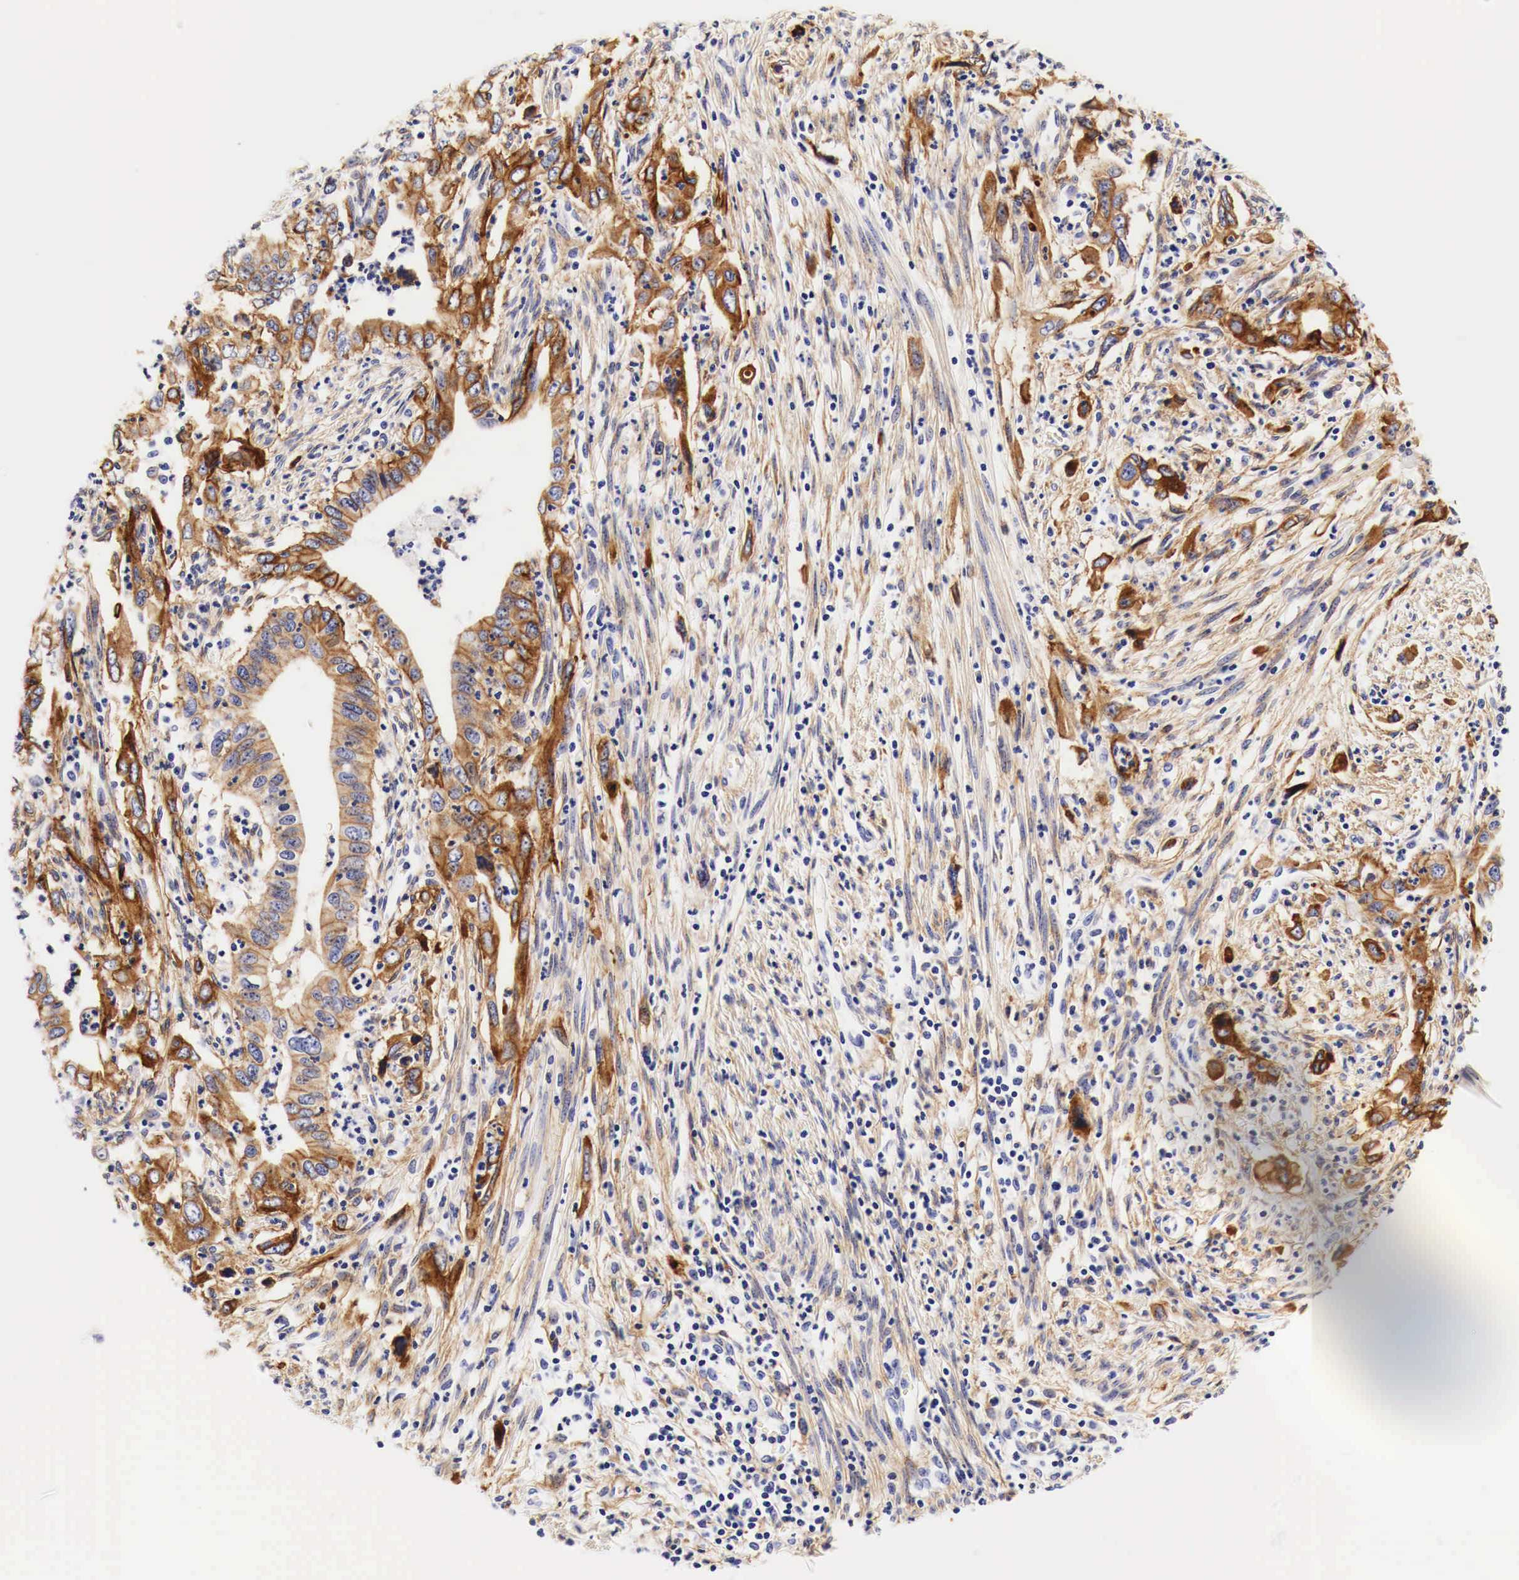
{"staining": {"intensity": "moderate", "quantity": ">75%", "location": "cytoplasmic/membranous"}, "tissue": "cervical cancer", "cell_type": "Tumor cells", "image_type": "cancer", "snomed": [{"axis": "morphology", "description": "Normal tissue, NOS"}, {"axis": "morphology", "description": "Adenocarcinoma, NOS"}, {"axis": "topography", "description": "Cervix"}], "caption": "This is an image of immunohistochemistry staining of adenocarcinoma (cervical), which shows moderate staining in the cytoplasmic/membranous of tumor cells.", "gene": "EGFR", "patient": {"sex": "female", "age": 34}}